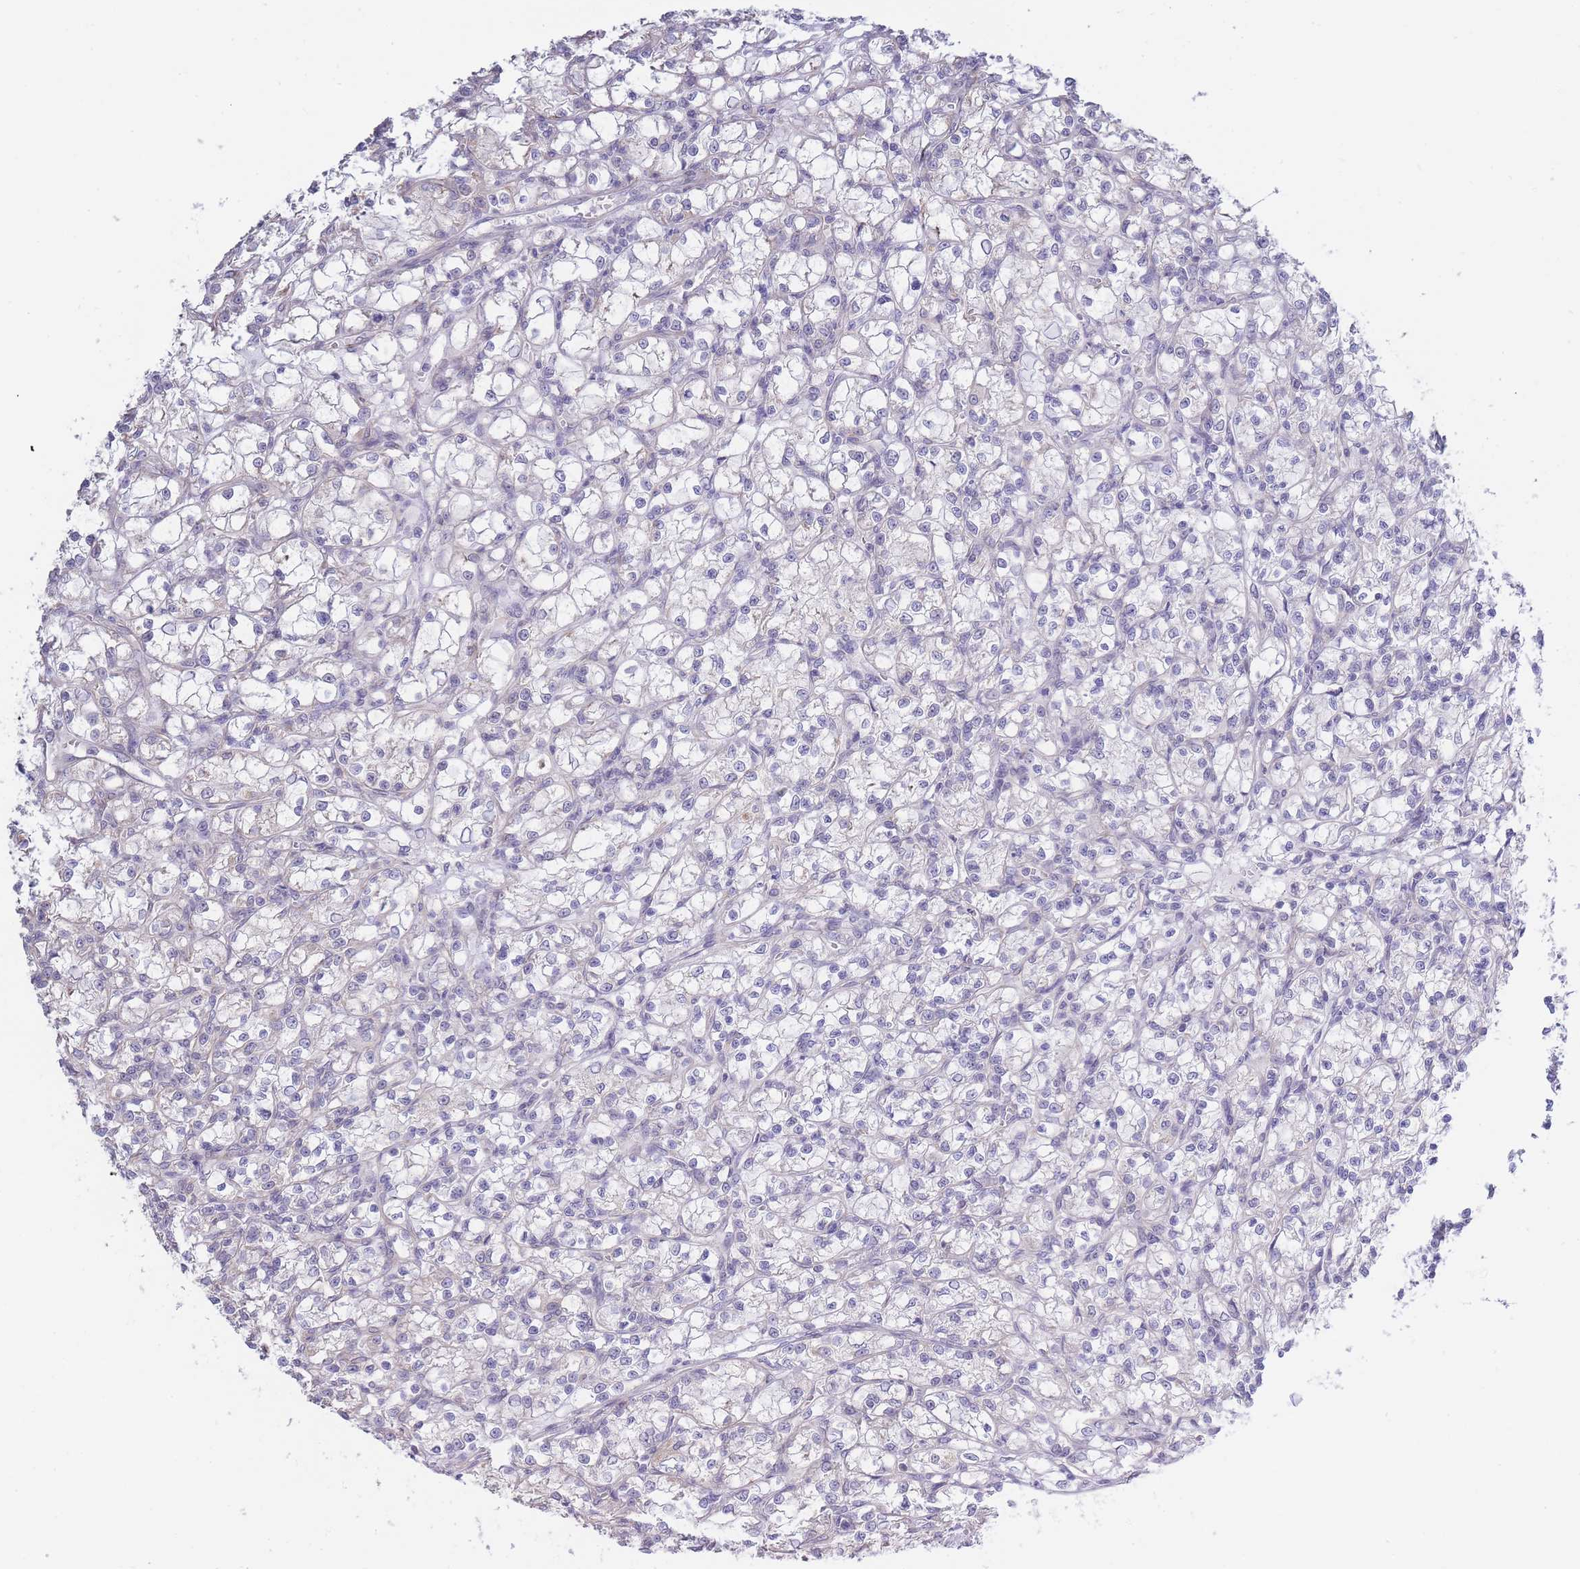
{"staining": {"intensity": "negative", "quantity": "none", "location": "none"}, "tissue": "renal cancer", "cell_type": "Tumor cells", "image_type": "cancer", "snomed": [{"axis": "morphology", "description": "Adenocarcinoma, NOS"}, {"axis": "topography", "description": "Kidney"}], "caption": "This is a histopathology image of immunohistochemistry staining of renal cancer, which shows no positivity in tumor cells.", "gene": "C19orf25", "patient": {"sex": "female", "age": 59}}